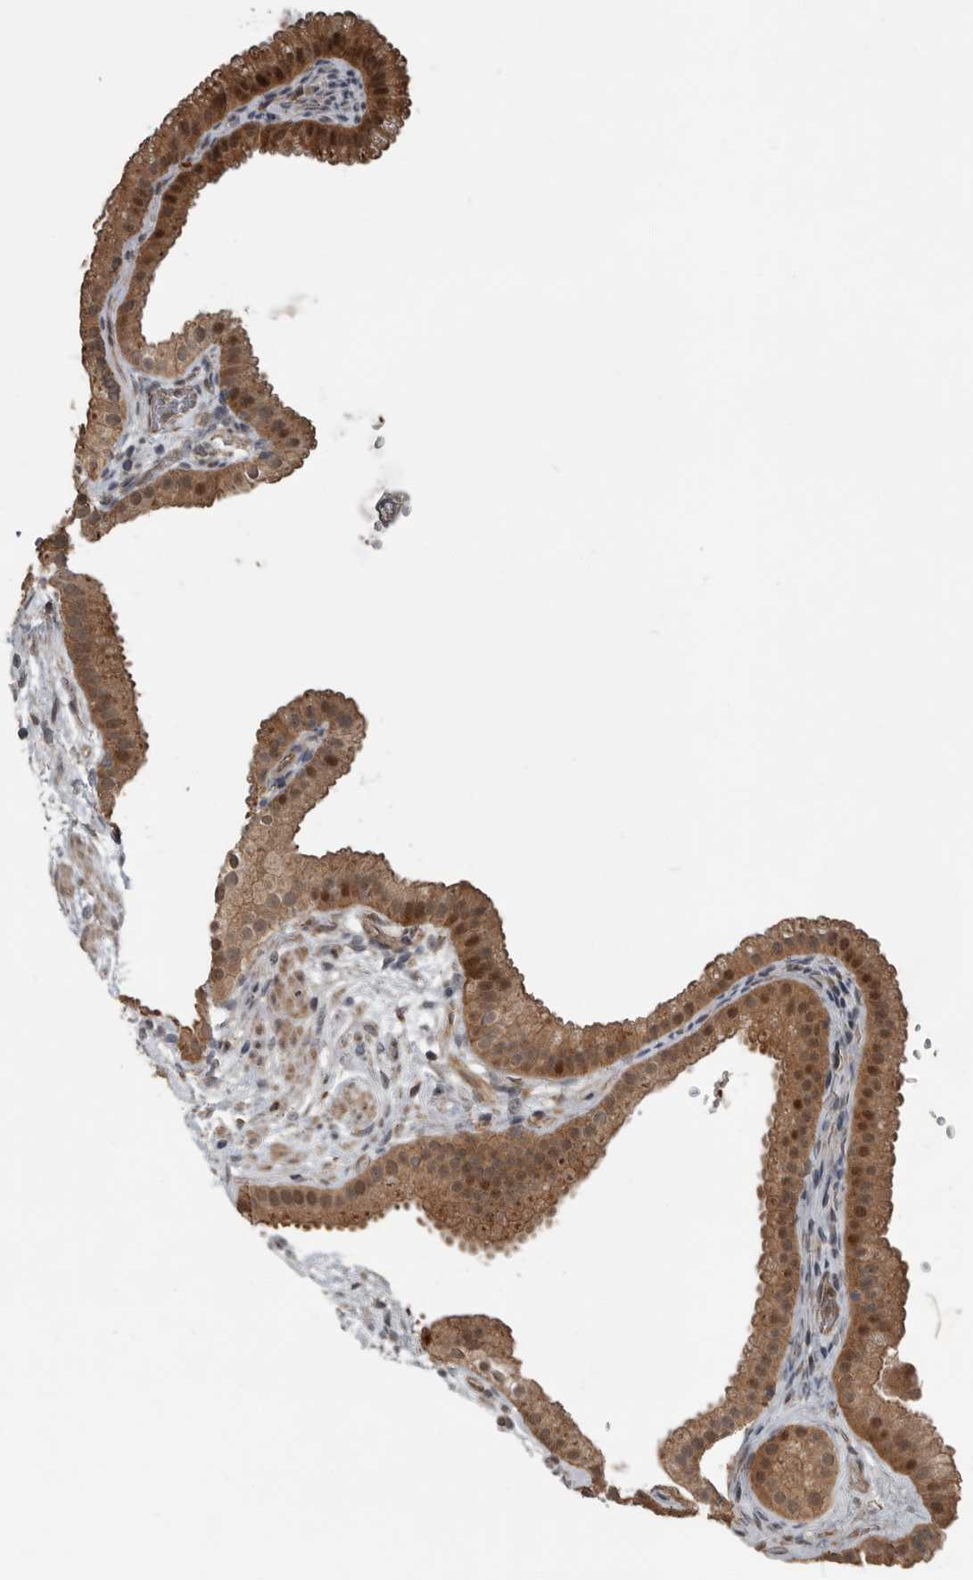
{"staining": {"intensity": "moderate", "quantity": ">75%", "location": "cytoplasmic/membranous,nuclear"}, "tissue": "gallbladder", "cell_type": "Glandular cells", "image_type": "normal", "snomed": [{"axis": "morphology", "description": "Normal tissue, NOS"}, {"axis": "topography", "description": "Gallbladder"}], "caption": "Protein staining shows moderate cytoplasmic/membranous,nuclear positivity in about >75% of glandular cells in normal gallbladder. The protein of interest is stained brown, and the nuclei are stained in blue (DAB (3,3'-diaminobenzidine) IHC with brightfield microscopy, high magnification).", "gene": "YOD1", "patient": {"sex": "female", "age": 64}}